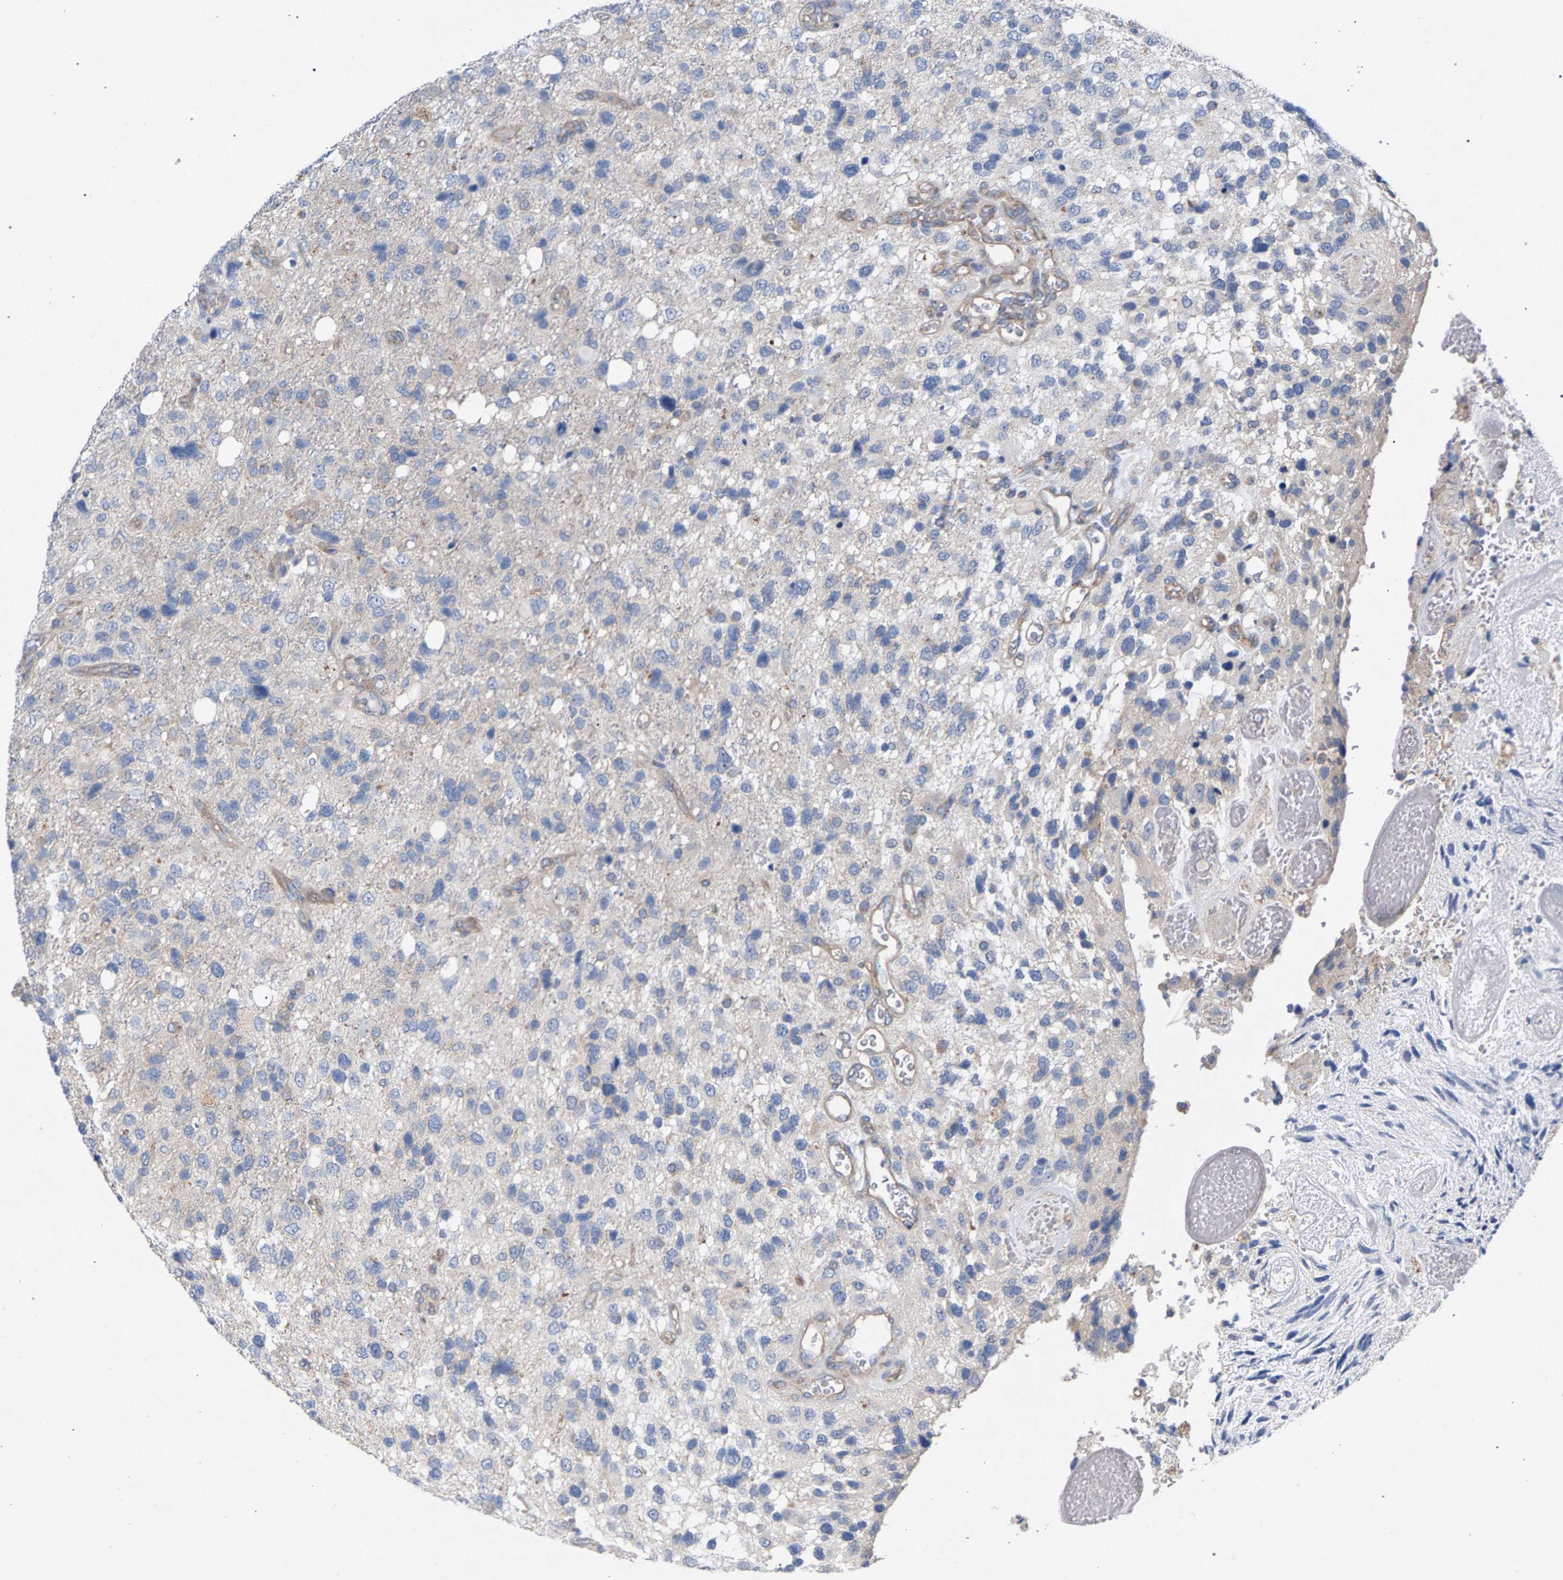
{"staining": {"intensity": "negative", "quantity": "none", "location": "none"}, "tissue": "glioma", "cell_type": "Tumor cells", "image_type": "cancer", "snomed": [{"axis": "morphology", "description": "Glioma, malignant, High grade"}, {"axis": "topography", "description": "Brain"}], "caption": "Protein analysis of malignant glioma (high-grade) reveals no significant staining in tumor cells. The staining is performed using DAB (3,3'-diaminobenzidine) brown chromogen with nuclei counter-stained in using hematoxylin.", "gene": "MAMDC2", "patient": {"sex": "female", "age": 58}}